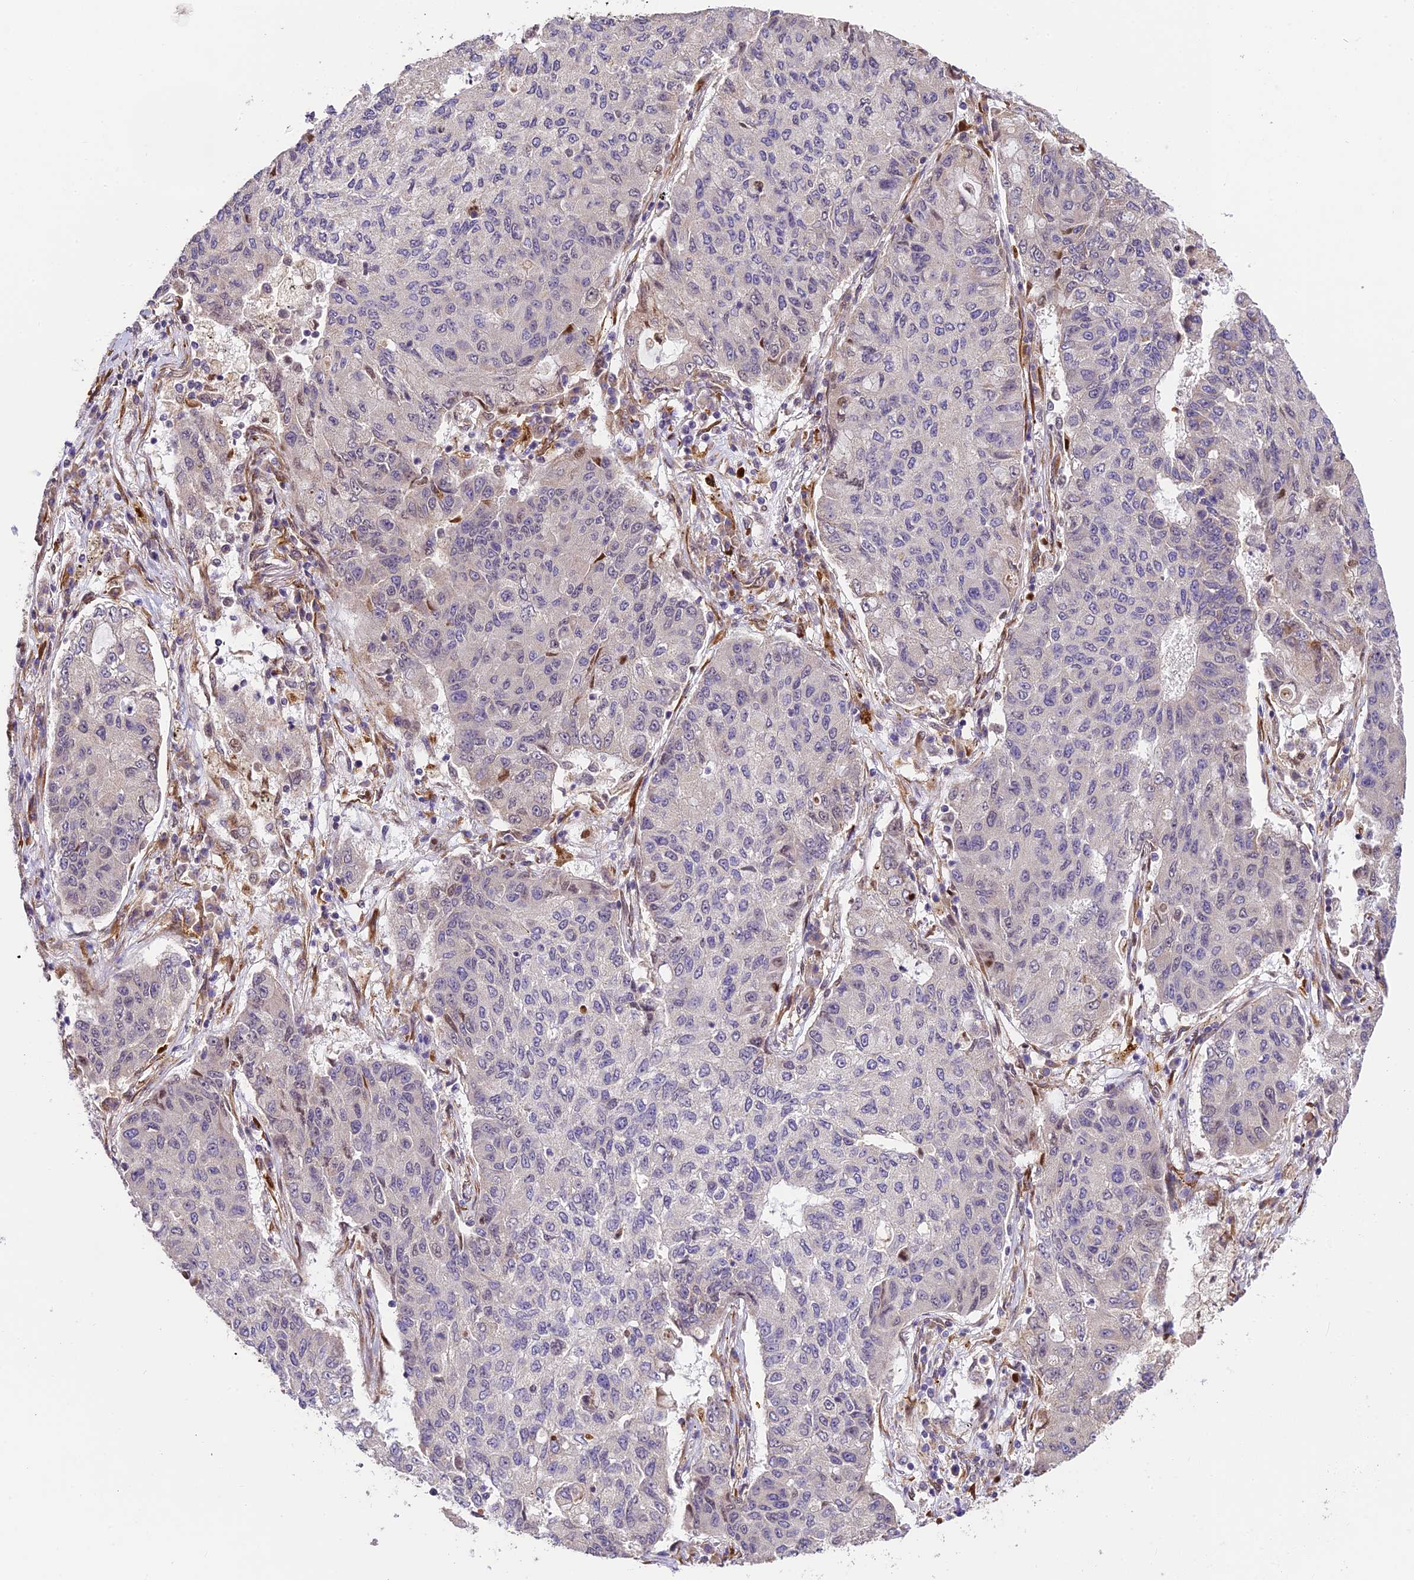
{"staining": {"intensity": "negative", "quantity": "none", "location": "none"}, "tissue": "lung cancer", "cell_type": "Tumor cells", "image_type": "cancer", "snomed": [{"axis": "morphology", "description": "Squamous cell carcinoma, NOS"}, {"axis": "topography", "description": "Lung"}], "caption": "DAB immunohistochemical staining of human lung cancer (squamous cell carcinoma) shows no significant staining in tumor cells.", "gene": "TRIM22", "patient": {"sex": "male", "age": 74}}